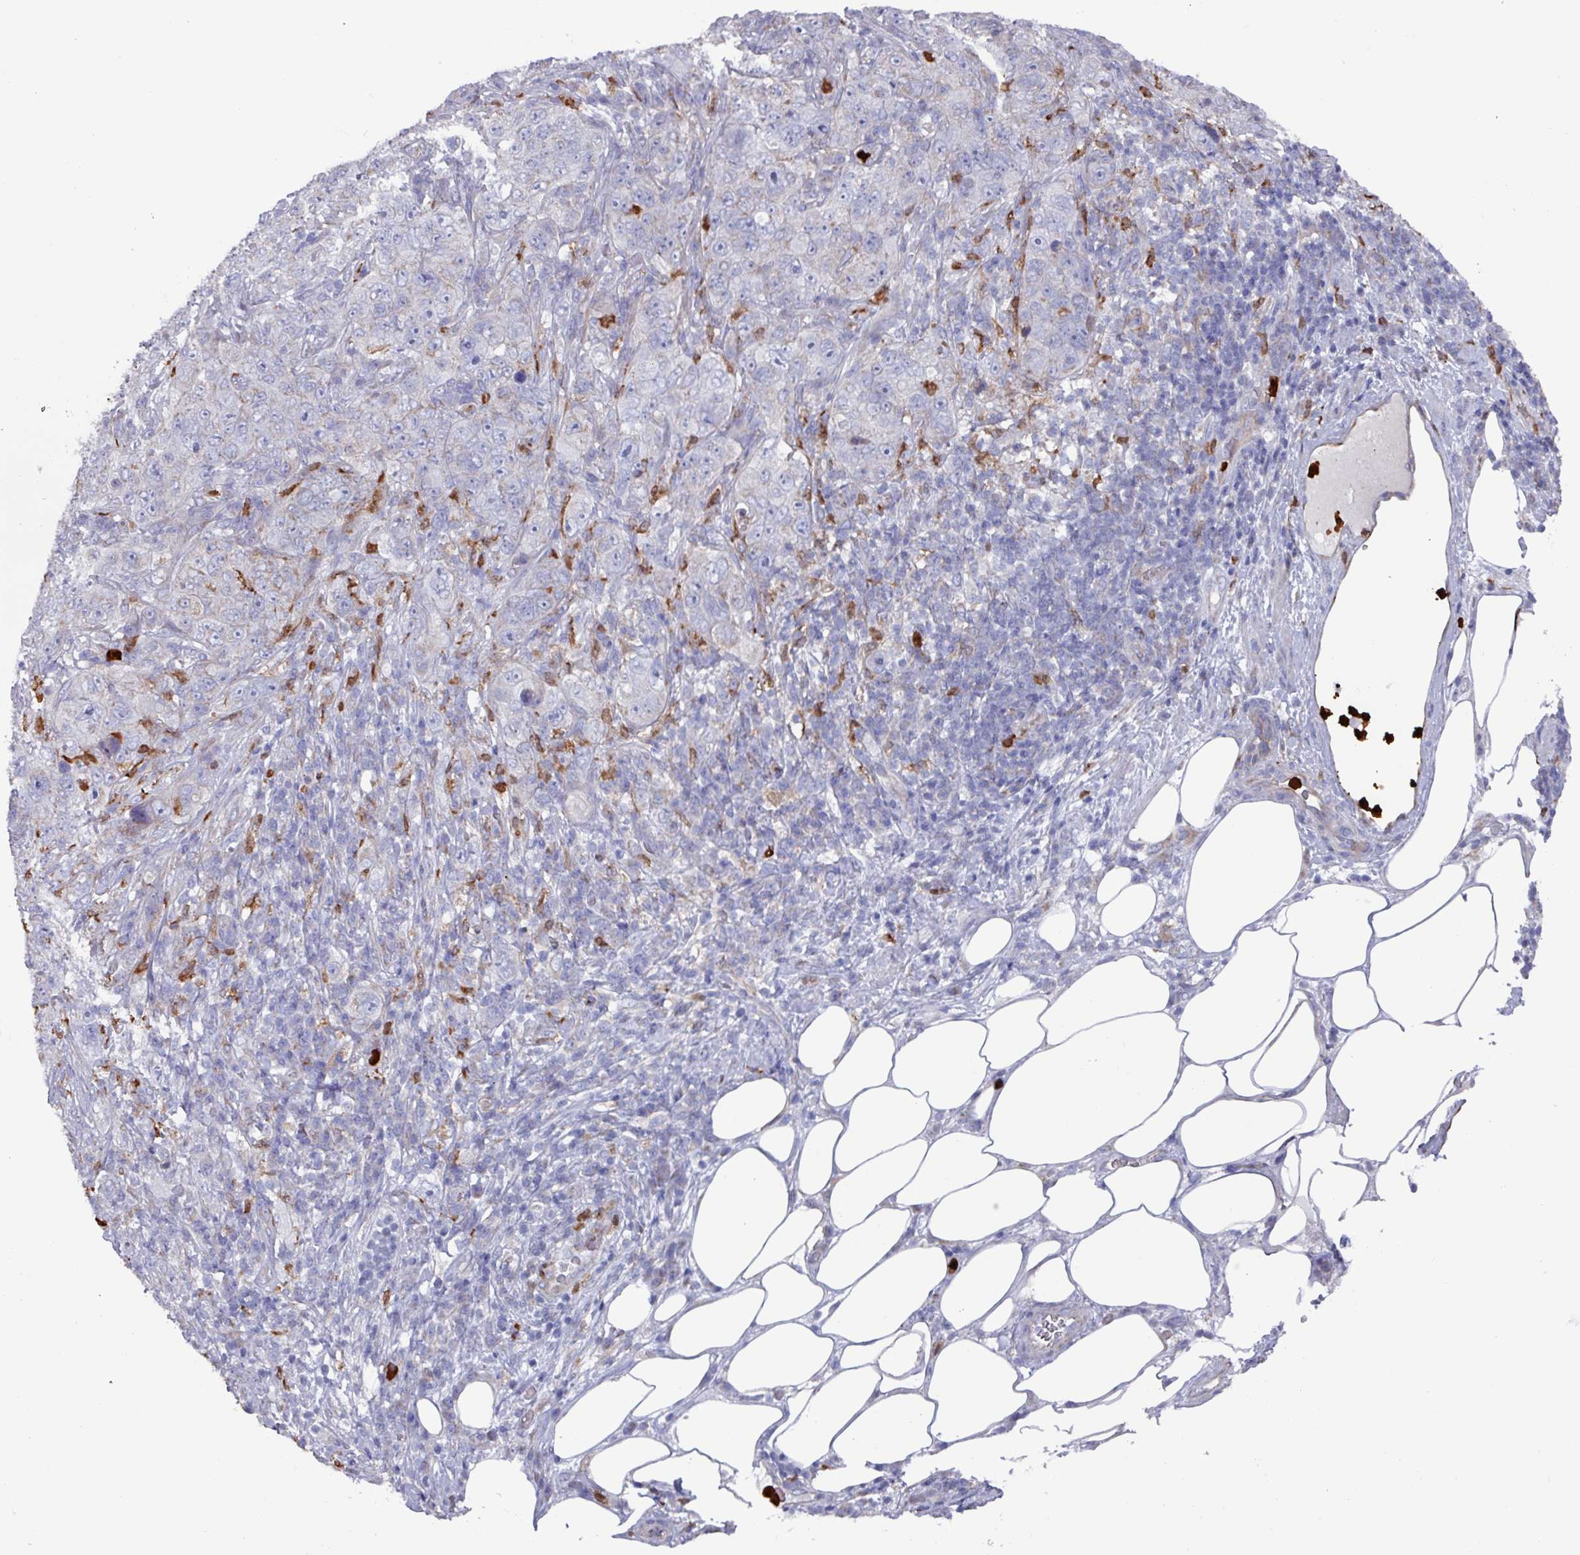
{"staining": {"intensity": "negative", "quantity": "none", "location": "none"}, "tissue": "pancreatic cancer", "cell_type": "Tumor cells", "image_type": "cancer", "snomed": [{"axis": "morphology", "description": "Adenocarcinoma, NOS"}, {"axis": "topography", "description": "Pancreas"}], "caption": "Pancreatic cancer (adenocarcinoma) was stained to show a protein in brown. There is no significant positivity in tumor cells.", "gene": "UQCC2", "patient": {"sex": "male", "age": 68}}